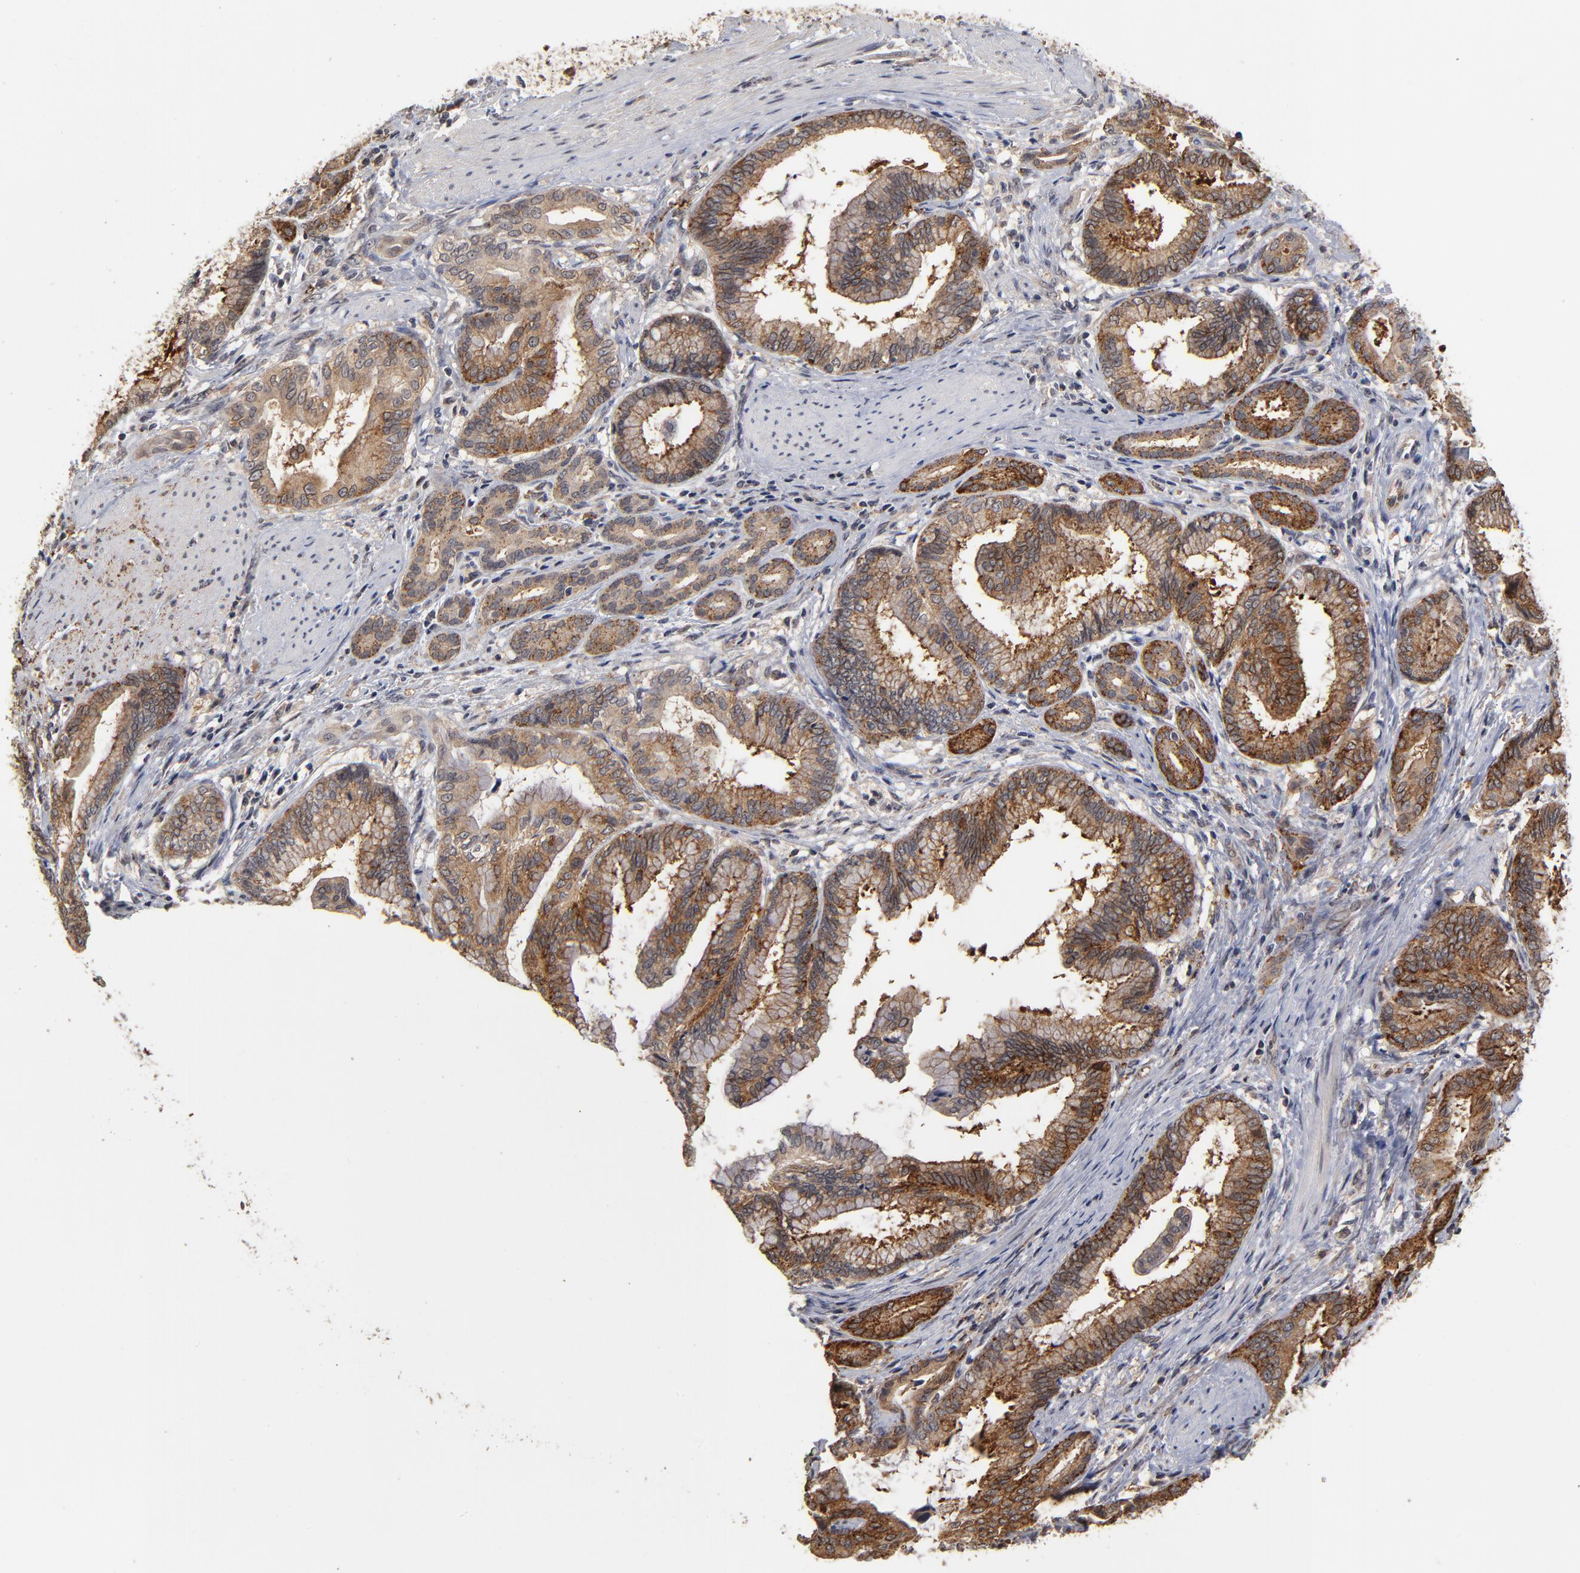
{"staining": {"intensity": "strong", "quantity": ">75%", "location": "cytoplasmic/membranous"}, "tissue": "pancreatic cancer", "cell_type": "Tumor cells", "image_type": "cancer", "snomed": [{"axis": "morphology", "description": "Adenocarcinoma, NOS"}, {"axis": "topography", "description": "Pancreas"}], "caption": "An image showing strong cytoplasmic/membranous expression in approximately >75% of tumor cells in adenocarcinoma (pancreatic), as visualized by brown immunohistochemical staining.", "gene": "ASB8", "patient": {"sex": "female", "age": 64}}